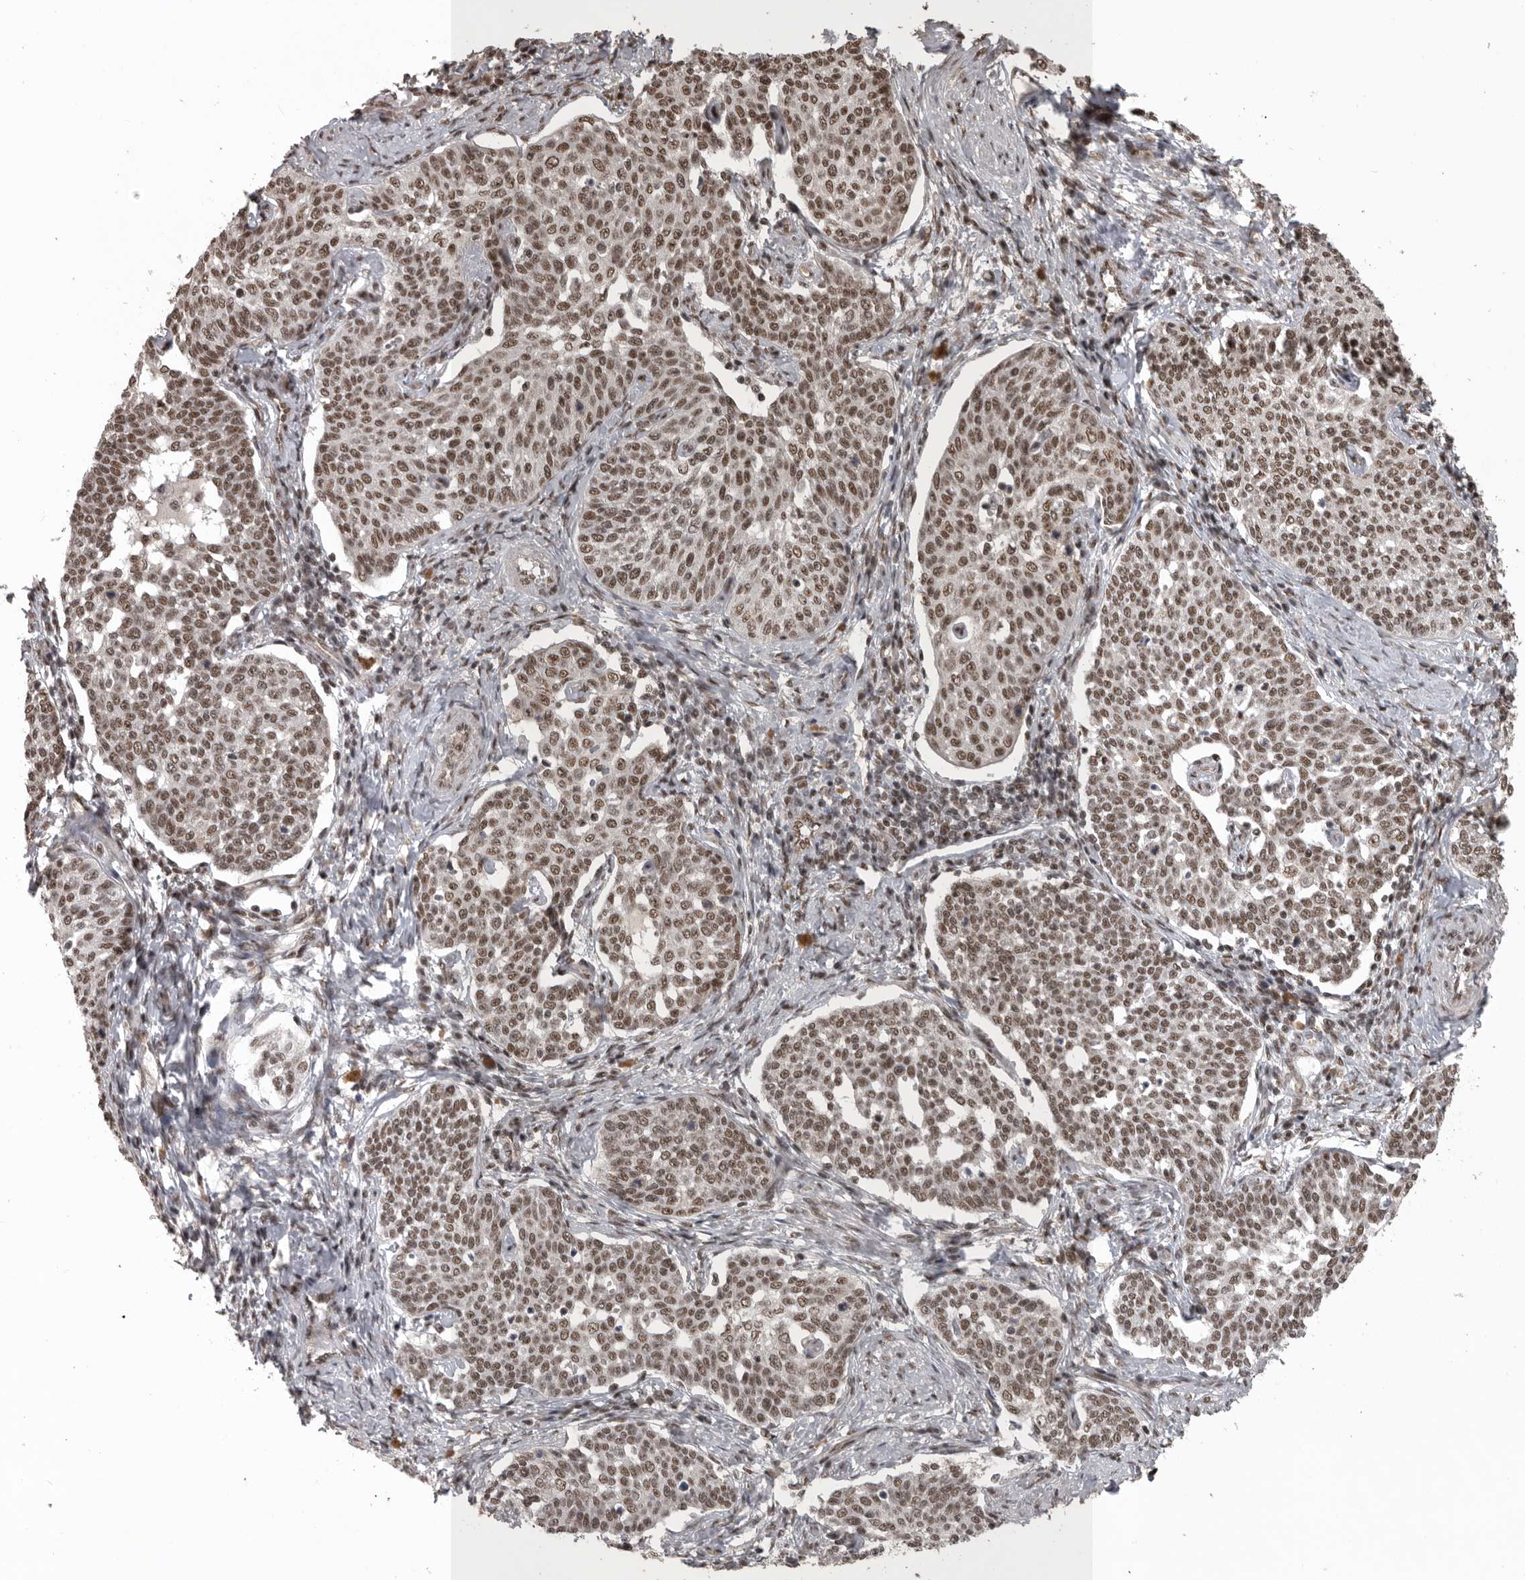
{"staining": {"intensity": "moderate", "quantity": ">75%", "location": "nuclear"}, "tissue": "cervical cancer", "cell_type": "Tumor cells", "image_type": "cancer", "snomed": [{"axis": "morphology", "description": "Squamous cell carcinoma, NOS"}, {"axis": "topography", "description": "Cervix"}], "caption": "There is medium levels of moderate nuclear positivity in tumor cells of cervical cancer (squamous cell carcinoma), as demonstrated by immunohistochemical staining (brown color).", "gene": "CBLL1", "patient": {"sex": "female", "age": 34}}